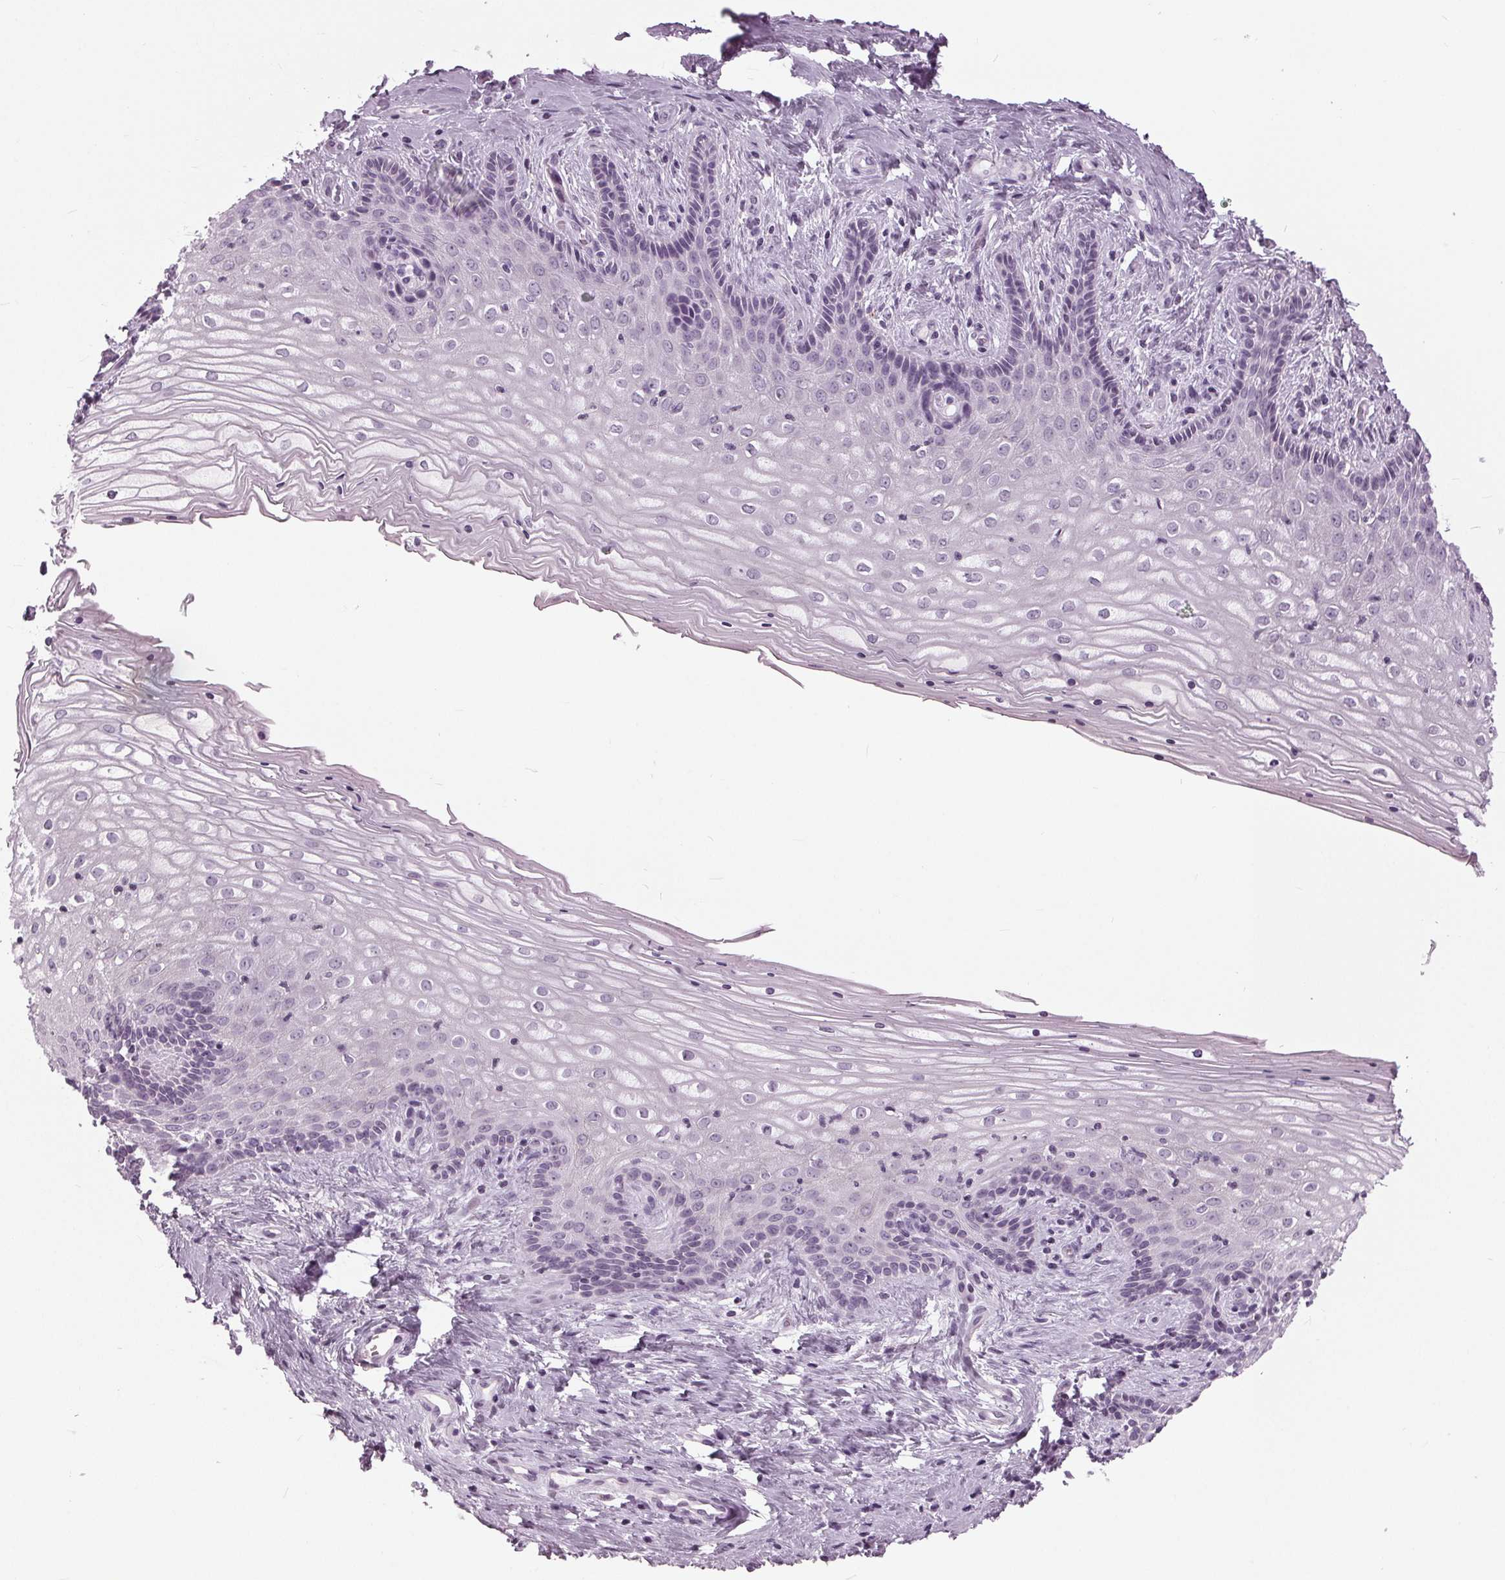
{"staining": {"intensity": "negative", "quantity": "none", "location": "none"}, "tissue": "vagina", "cell_type": "Squamous epithelial cells", "image_type": "normal", "snomed": [{"axis": "morphology", "description": "Normal tissue, NOS"}, {"axis": "topography", "description": "Vagina"}], "caption": "This is an immunohistochemistry photomicrograph of unremarkable vagina. There is no staining in squamous epithelial cells.", "gene": "SLC9A4", "patient": {"sex": "female", "age": 45}}